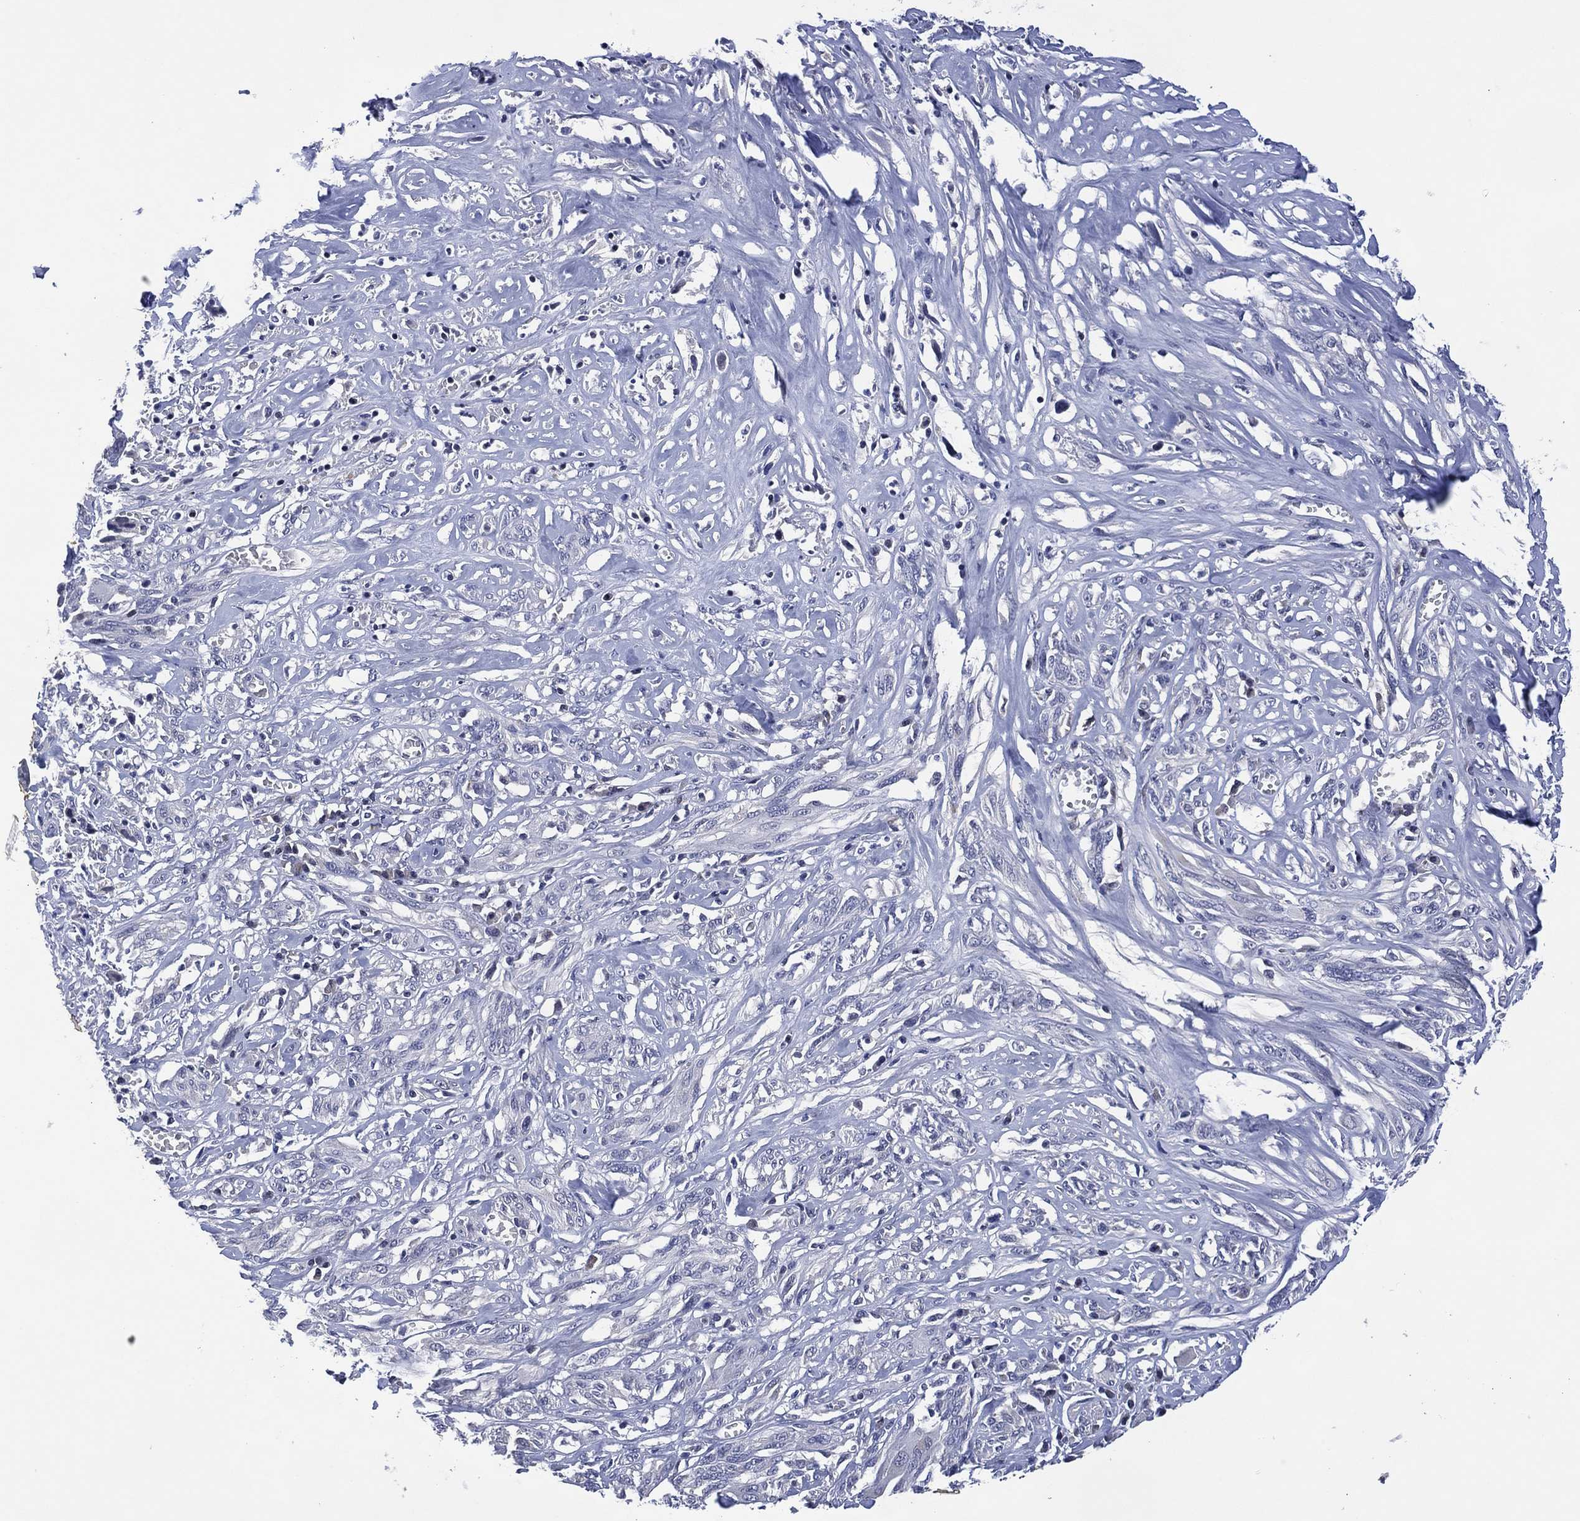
{"staining": {"intensity": "negative", "quantity": "none", "location": "none"}, "tissue": "melanoma", "cell_type": "Tumor cells", "image_type": "cancer", "snomed": [{"axis": "morphology", "description": "Malignant melanoma, NOS"}, {"axis": "topography", "description": "Skin"}], "caption": "High power microscopy image of an IHC image of malignant melanoma, revealing no significant staining in tumor cells. Nuclei are stained in blue.", "gene": "USP26", "patient": {"sex": "female", "age": 91}}